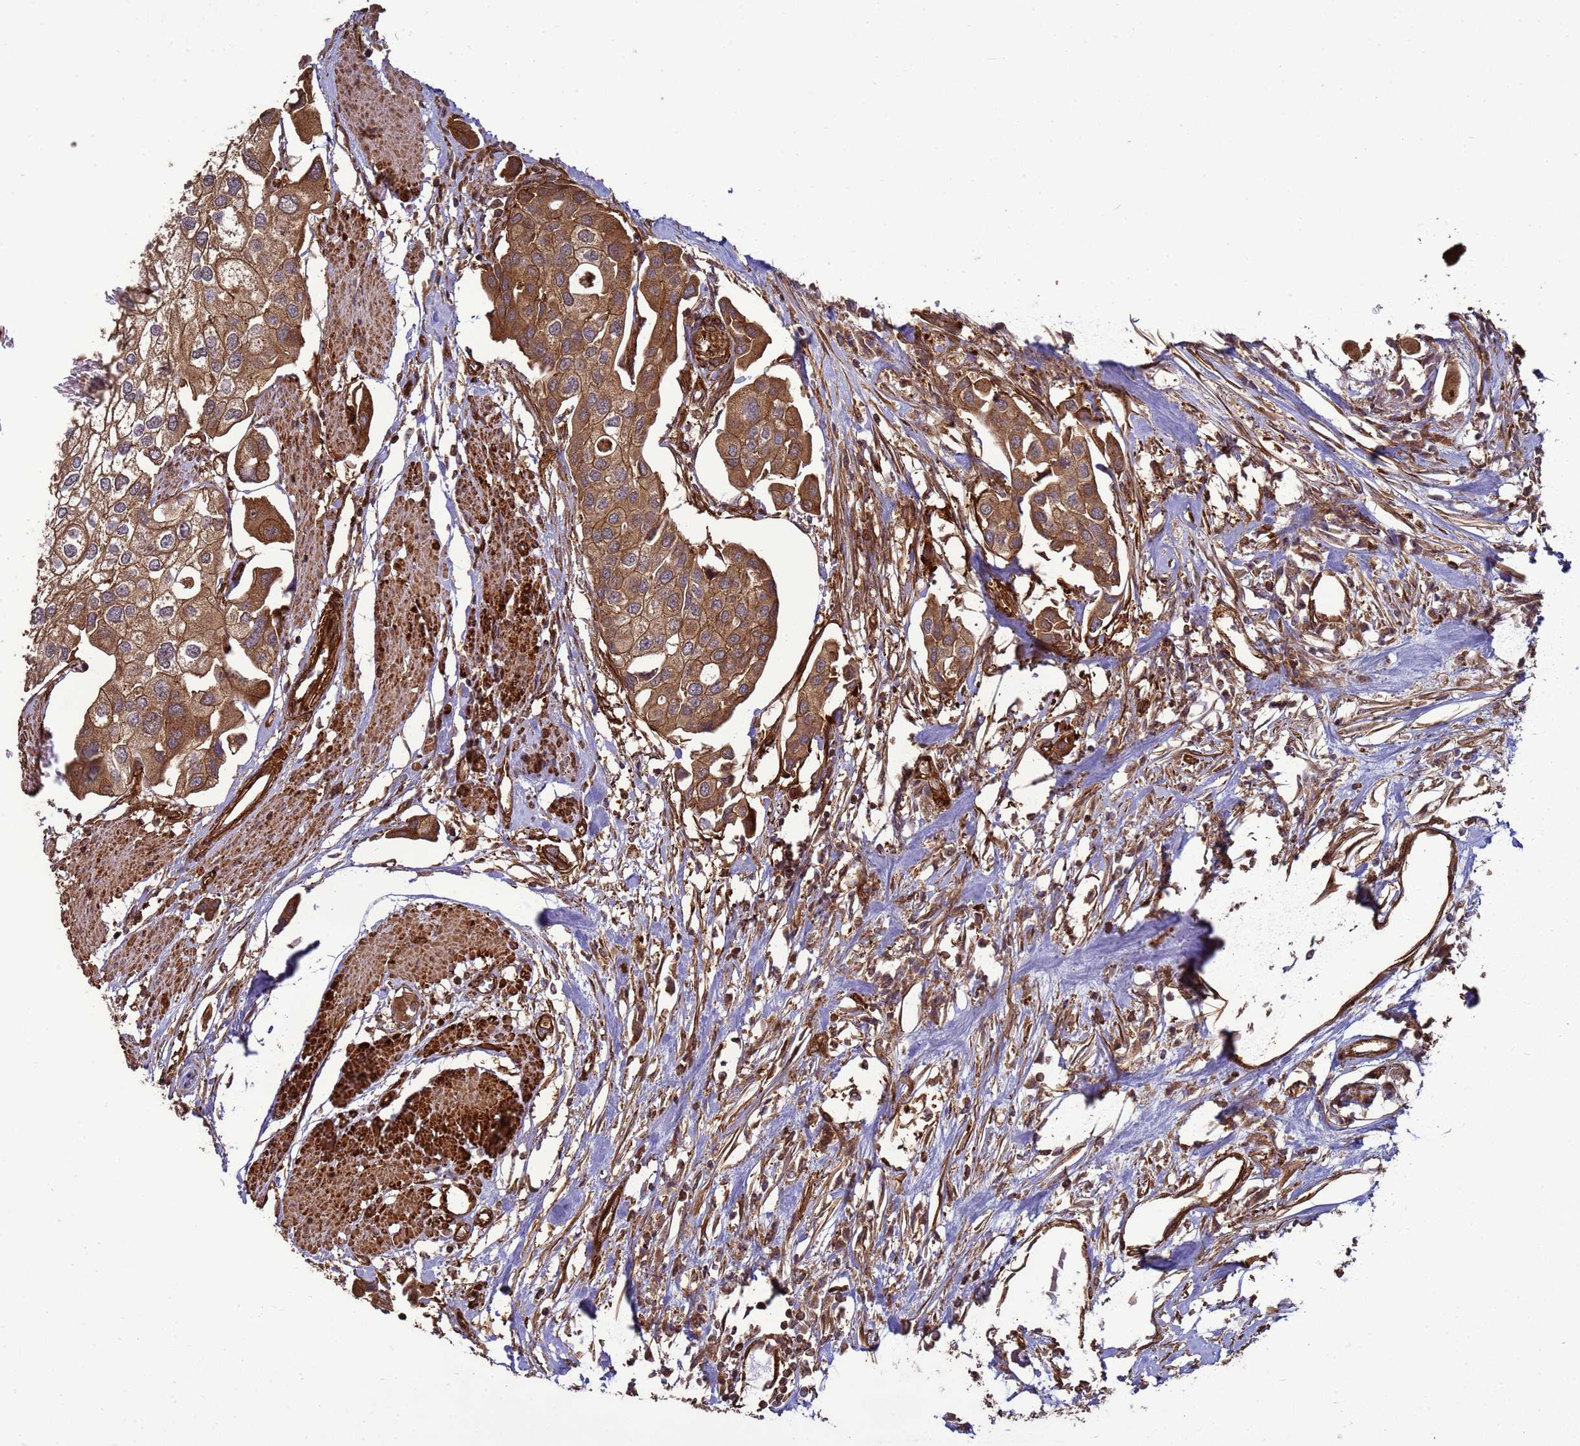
{"staining": {"intensity": "moderate", "quantity": ">75%", "location": "cytoplasmic/membranous"}, "tissue": "urothelial cancer", "cell_type": "Tumor cells", "image_type": "cancer", "snomed": [{"axis": "morphology", "description": "Urothelial carcinoma, High grade"}, {"axis": "topography", "description": "Urinary bladder"}], "caption": "Urothelial cancer was stained to show a protein in brown. There is medium levels of moderate cytoplasmic/membranous positivity in about >75% of tumor cells.", "gene": "CNOT1", "patient": {"sex": "male", "age": 64}}